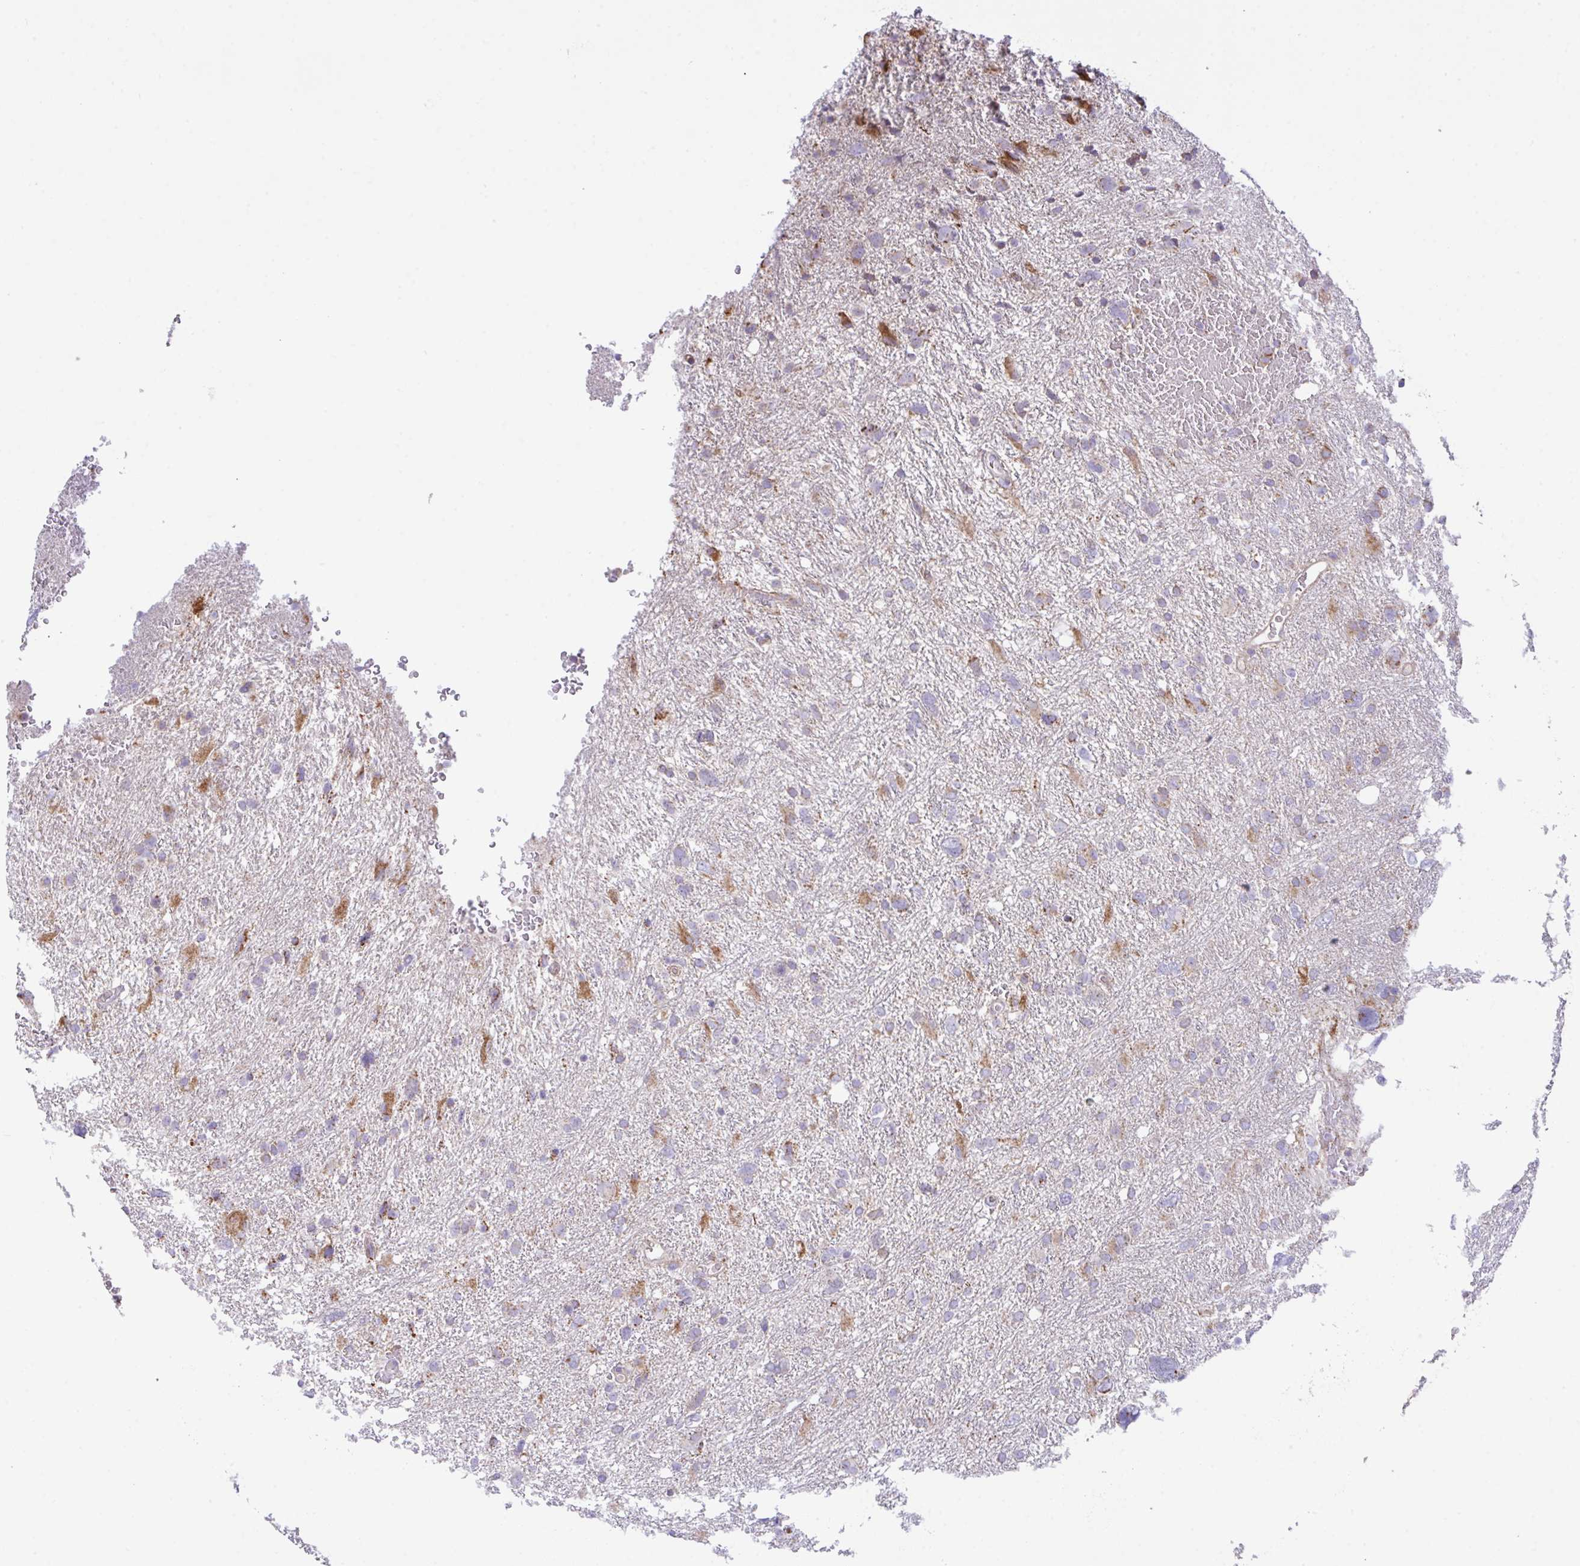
{"staining": {"intensity": "moderate", "quantity": "25%-75%", "location": "cytoplasmic/membranous"}, "tissue": "glioma", "cell_type": "Tumor cells", "image_type": "cancer", "snomed": [{"axis": "morphology", "description": "Glioma, malignant, High grade"}, {"axis": "topography", "description": "Brain"}], "caption": "Malignant glioma (high-grade) tissue displays moderate cytoplasmic/membranous expression in approximately 25%-75% of tumor cells, visualized by immunohistochemistry.", "gene": "CHDH", "patient": {"sex": "male", "age": 61}}